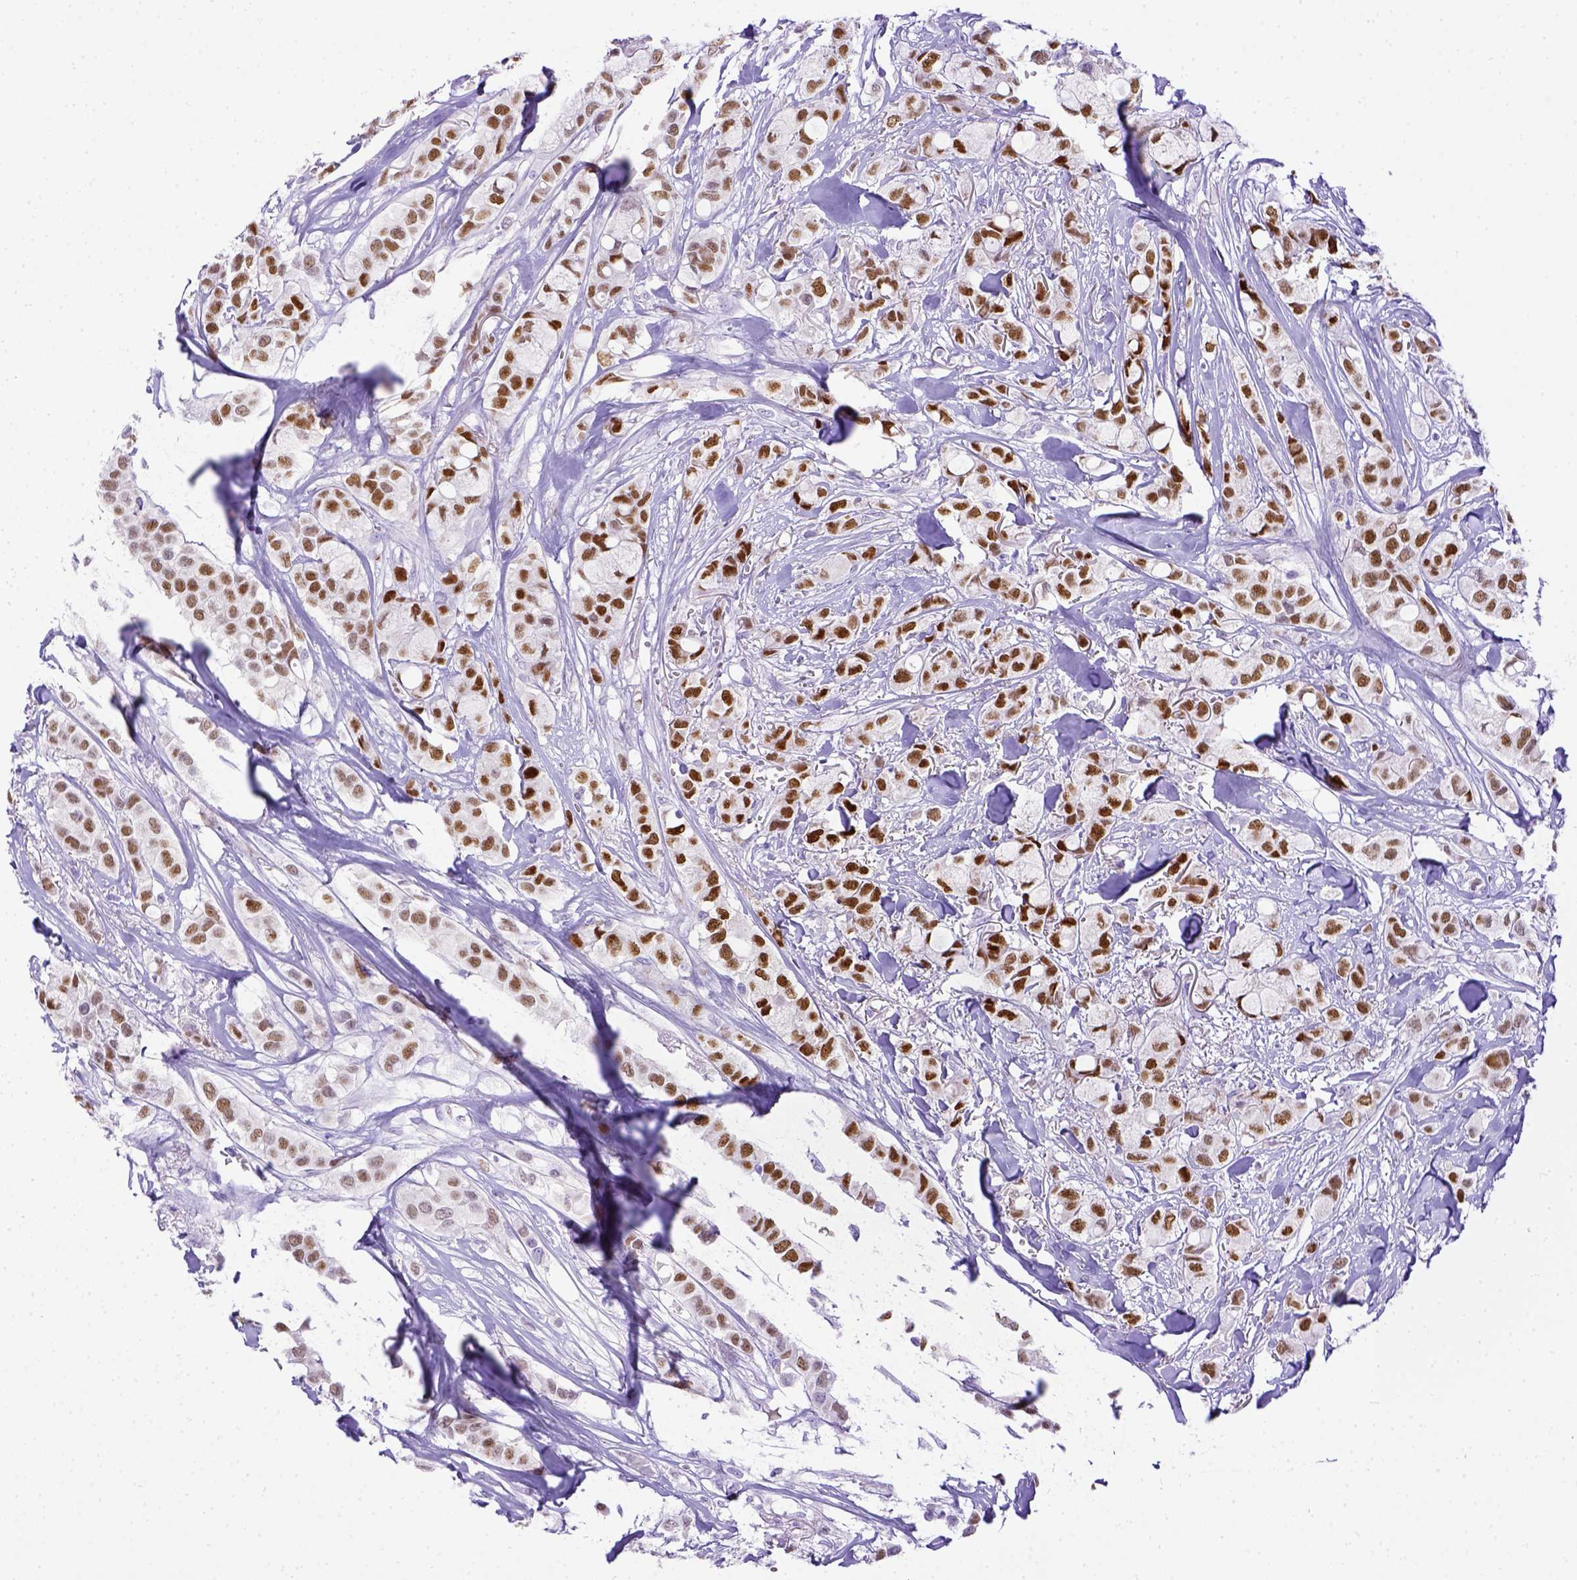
{"staining": {"intensity": "moderate", "quantity": "25%-75%", "location": "nuclear"}, "tissue": "breast cancer", "cell_type": "Tumor cells", "image_type": "cancer", "snomed": [{"axis": "morphology", "description": "Duct carcinoma"}, {"axis": "topography", "description": "Breast"}], "caption": "This histopathology image exhibits immunohistochemistry (IHC) staining of breast infiltrating ductal carcinoma, with medium moderate nuclear expression in approximately 25%-75% of tumor cells.", "gene": "ESR1", "patient": {"sex": "female", "age": 85}}